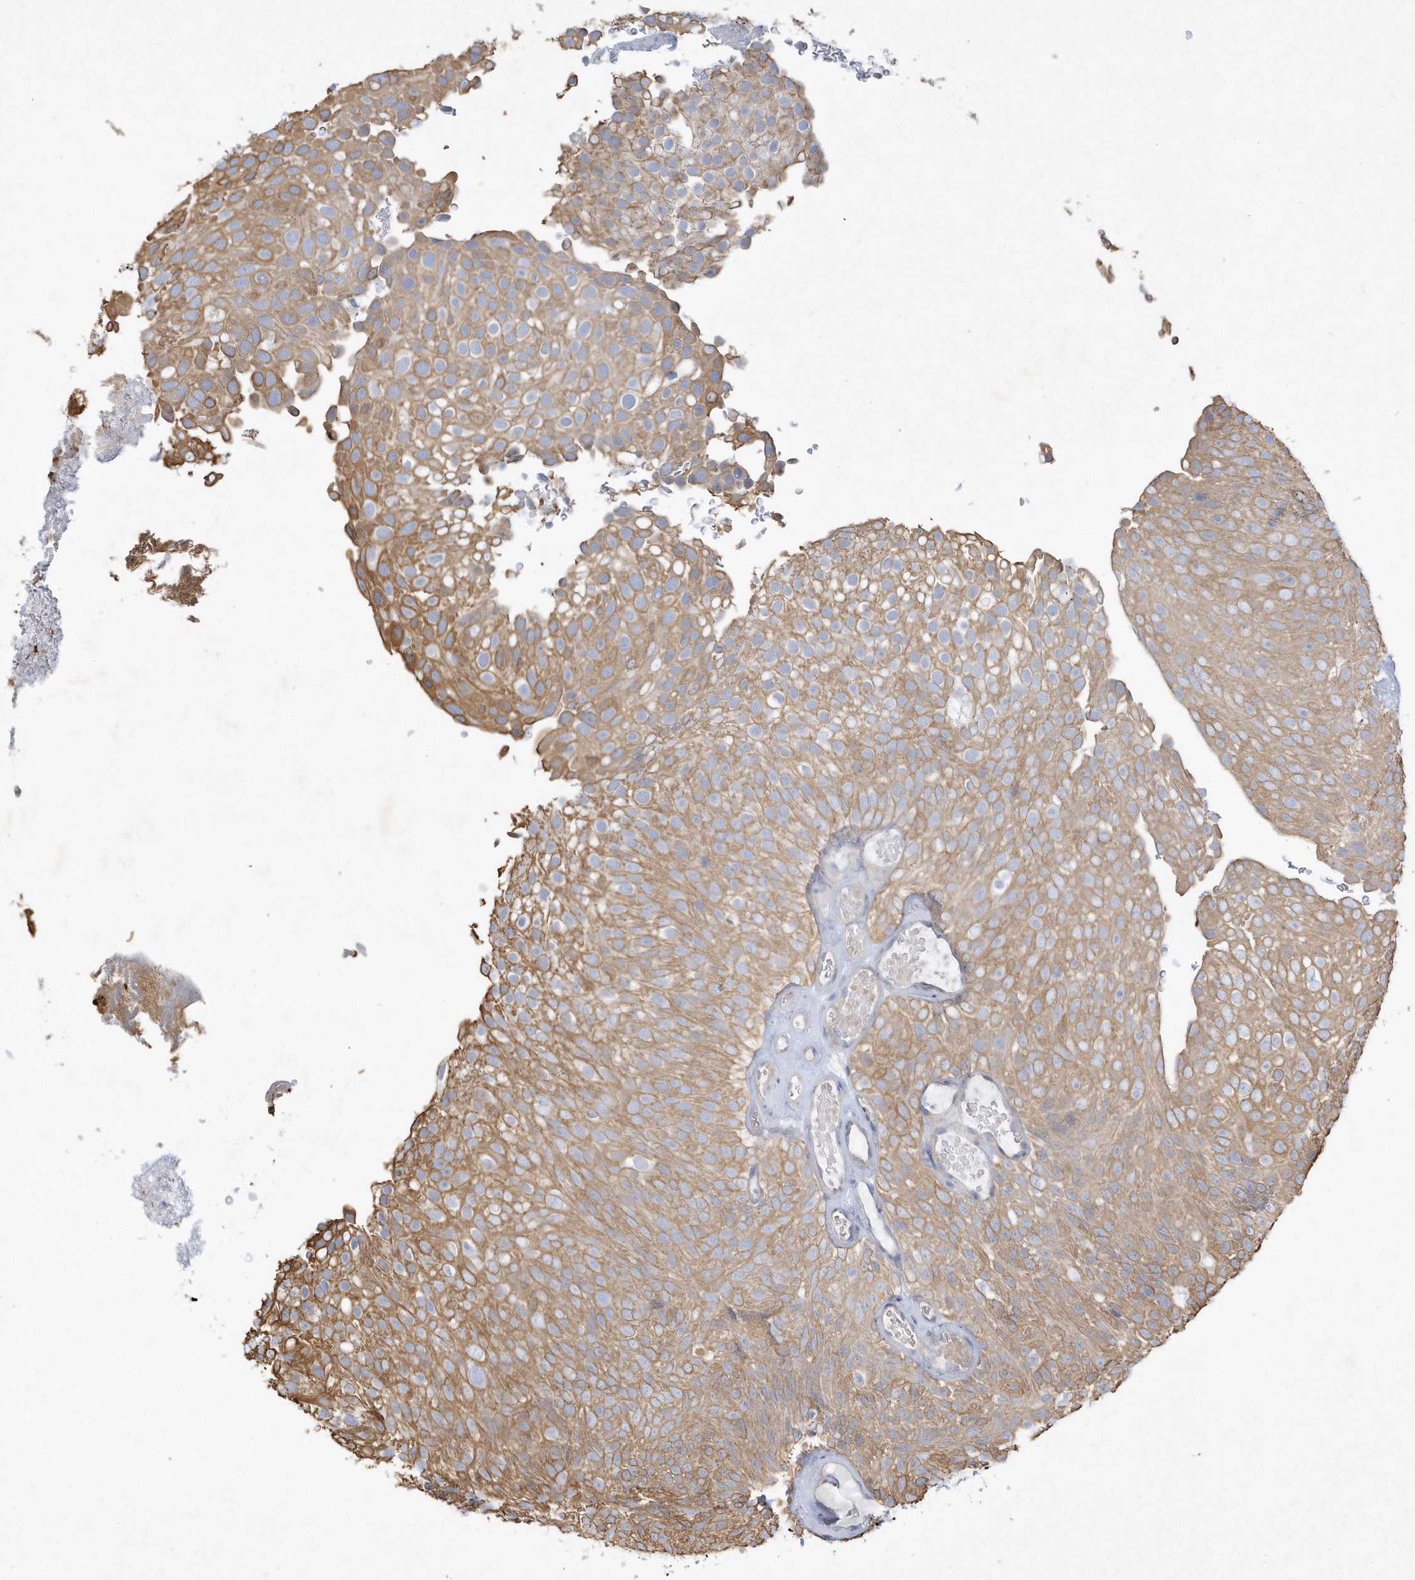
{"staining": {"intensity": "moderate", "quantity": ">75%", "location": "cytoplasmic/membranous"}, "tissue": "urothelial cancer", "cell_type": "Tumor cells", "image_type": "cancer", "snomed": [{"axis": "morphology", "description": "Urothelial carcinoma, Low grade"}, {"axis": "topography", "description": "Urinary bladder"}], "caption": "Moderate cytoplasmic/membranous protein positivity is seen in about >75% of tumor cells in urothelial cancer.", "gene": "LARS1", "patient": {"sex": "male", "age": 78}}